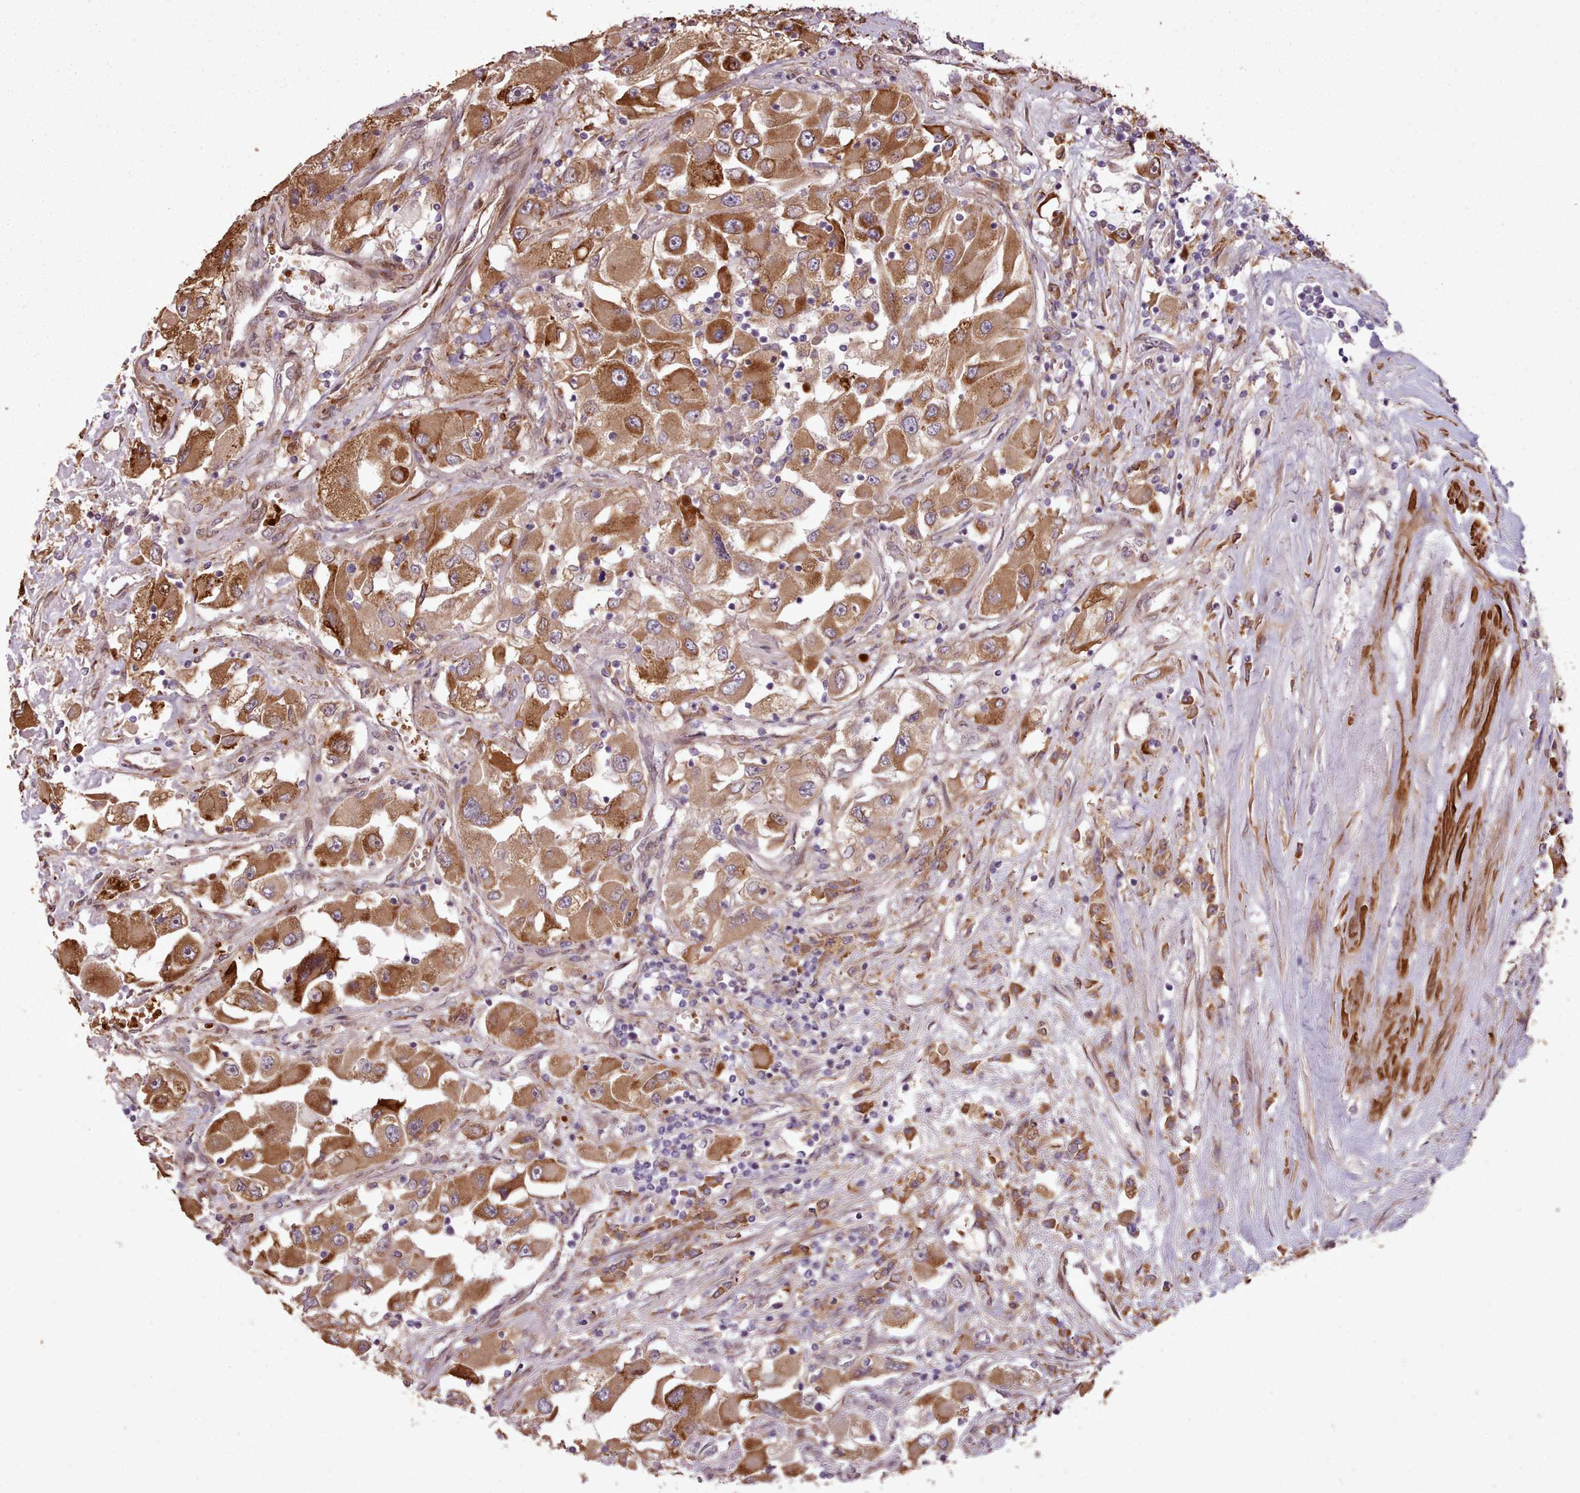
{"staining": {"intensity": "moderate", "quantity": ">75%", "location": "cytoplasmic/membranous"}, "tissue": "renal cancer", "cell_type": "Tumor cells", "image_type": "cancer", "snomed": [{"axis": "morphology", "description": "Adenocarcinoma, NOS"}, {"axis": "topography", "description": "Kidney"}], "caption": "IHC (DAB) staining of renal adenocarcinoma exhibits moderate cytoplasmic/membranous protein positivity in approximately >75% of tumor cells.", "gene": "CABP1", "patient": {"sex": "female", "age": 52}}